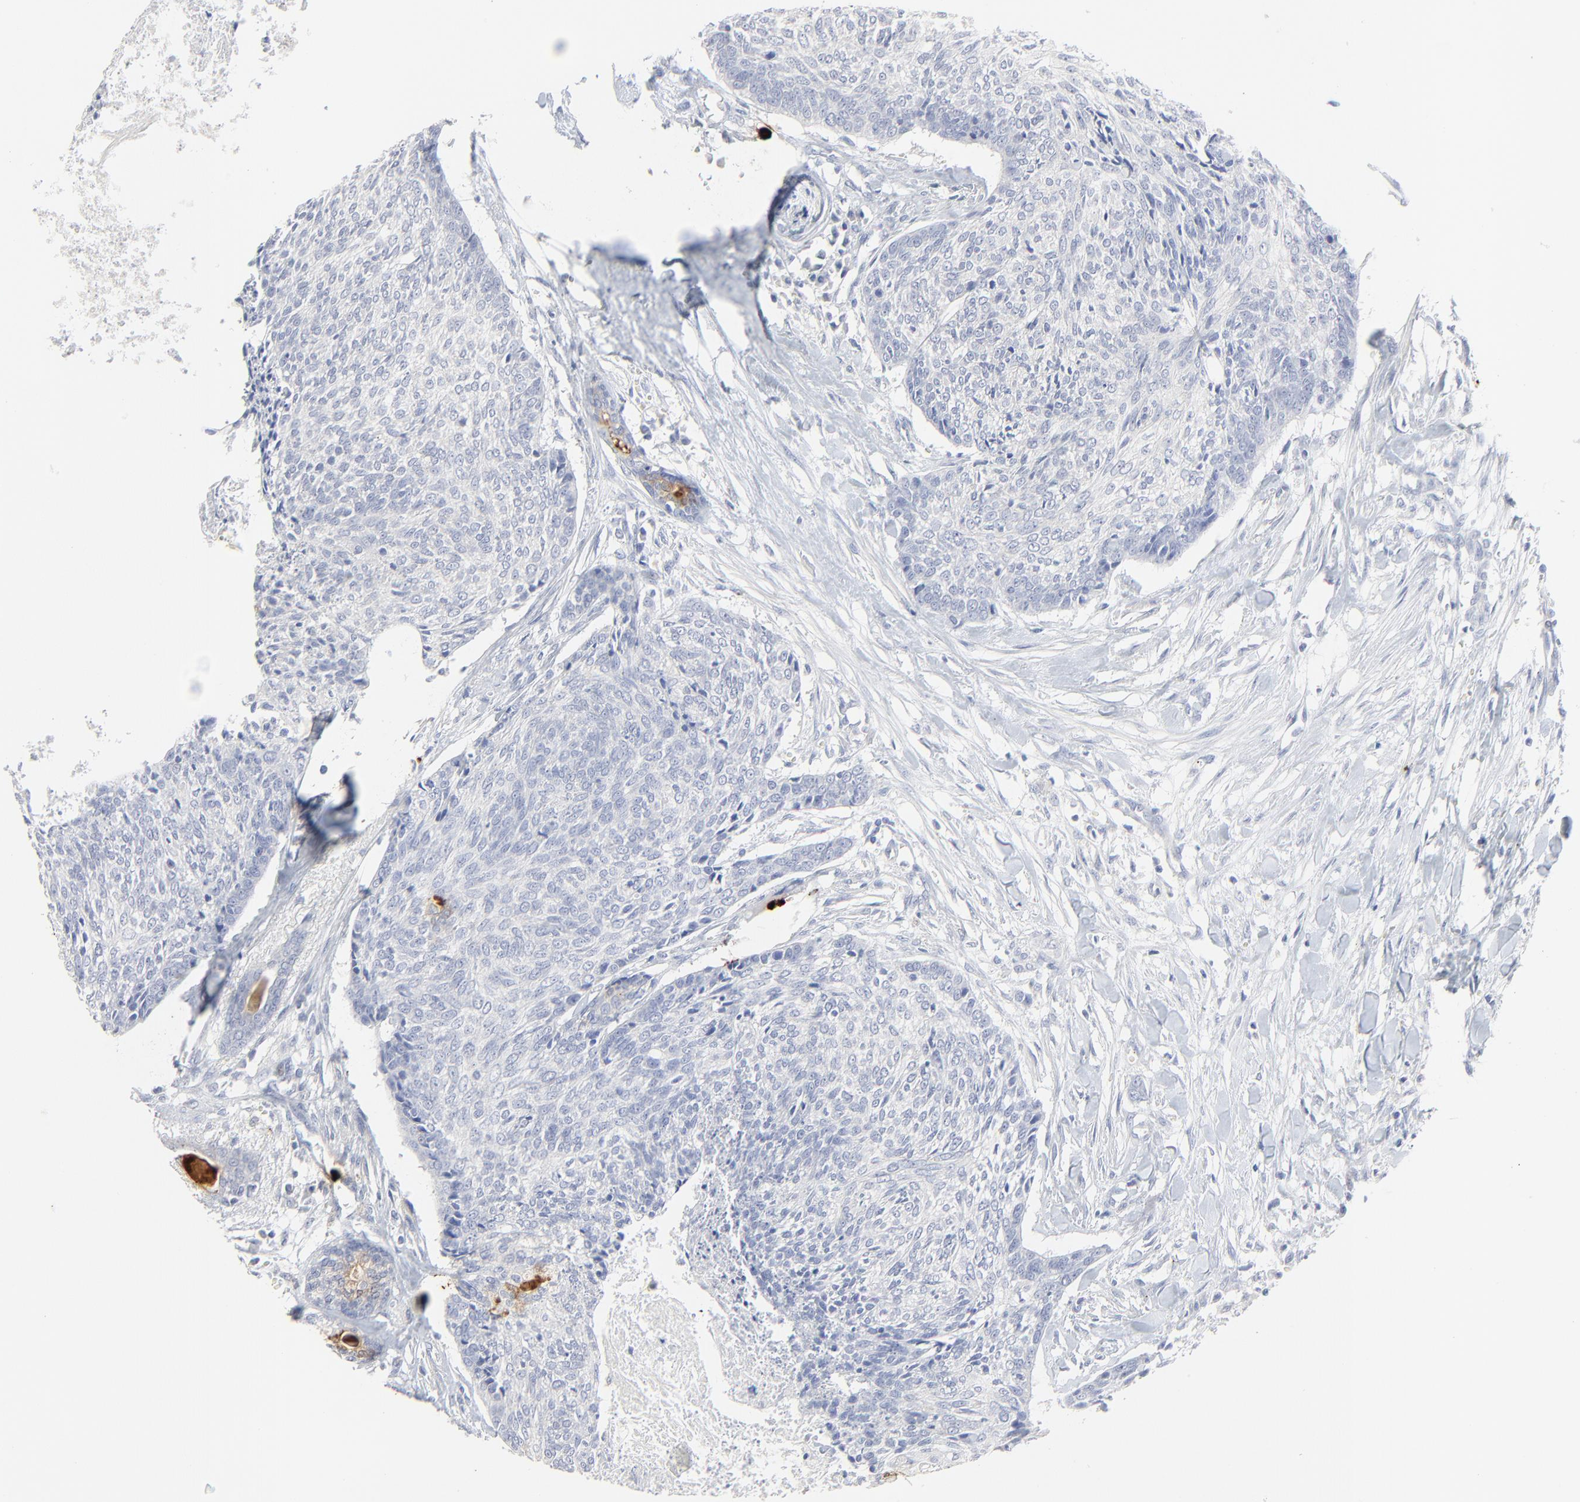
{"staining": {"intensity": "negative", "quantity": "none", "location": "none"}, "tissue": "head and neck cancer", "cell_type": "Tumor cells", "image_type": "cancer", "snomed": [{"axis": "morphology", "description": "Squamous cell carcinoma, NOS"}, {"axis": "topography", "description": "Salivary gland"}, {"axis": "topography", "description": "Head-Neck"}], "caption": "Tumor cells show no significant protein expression in head and neck cancer.", "gene": "LCN2", "patient": {"sex": "male", "age": 70}}